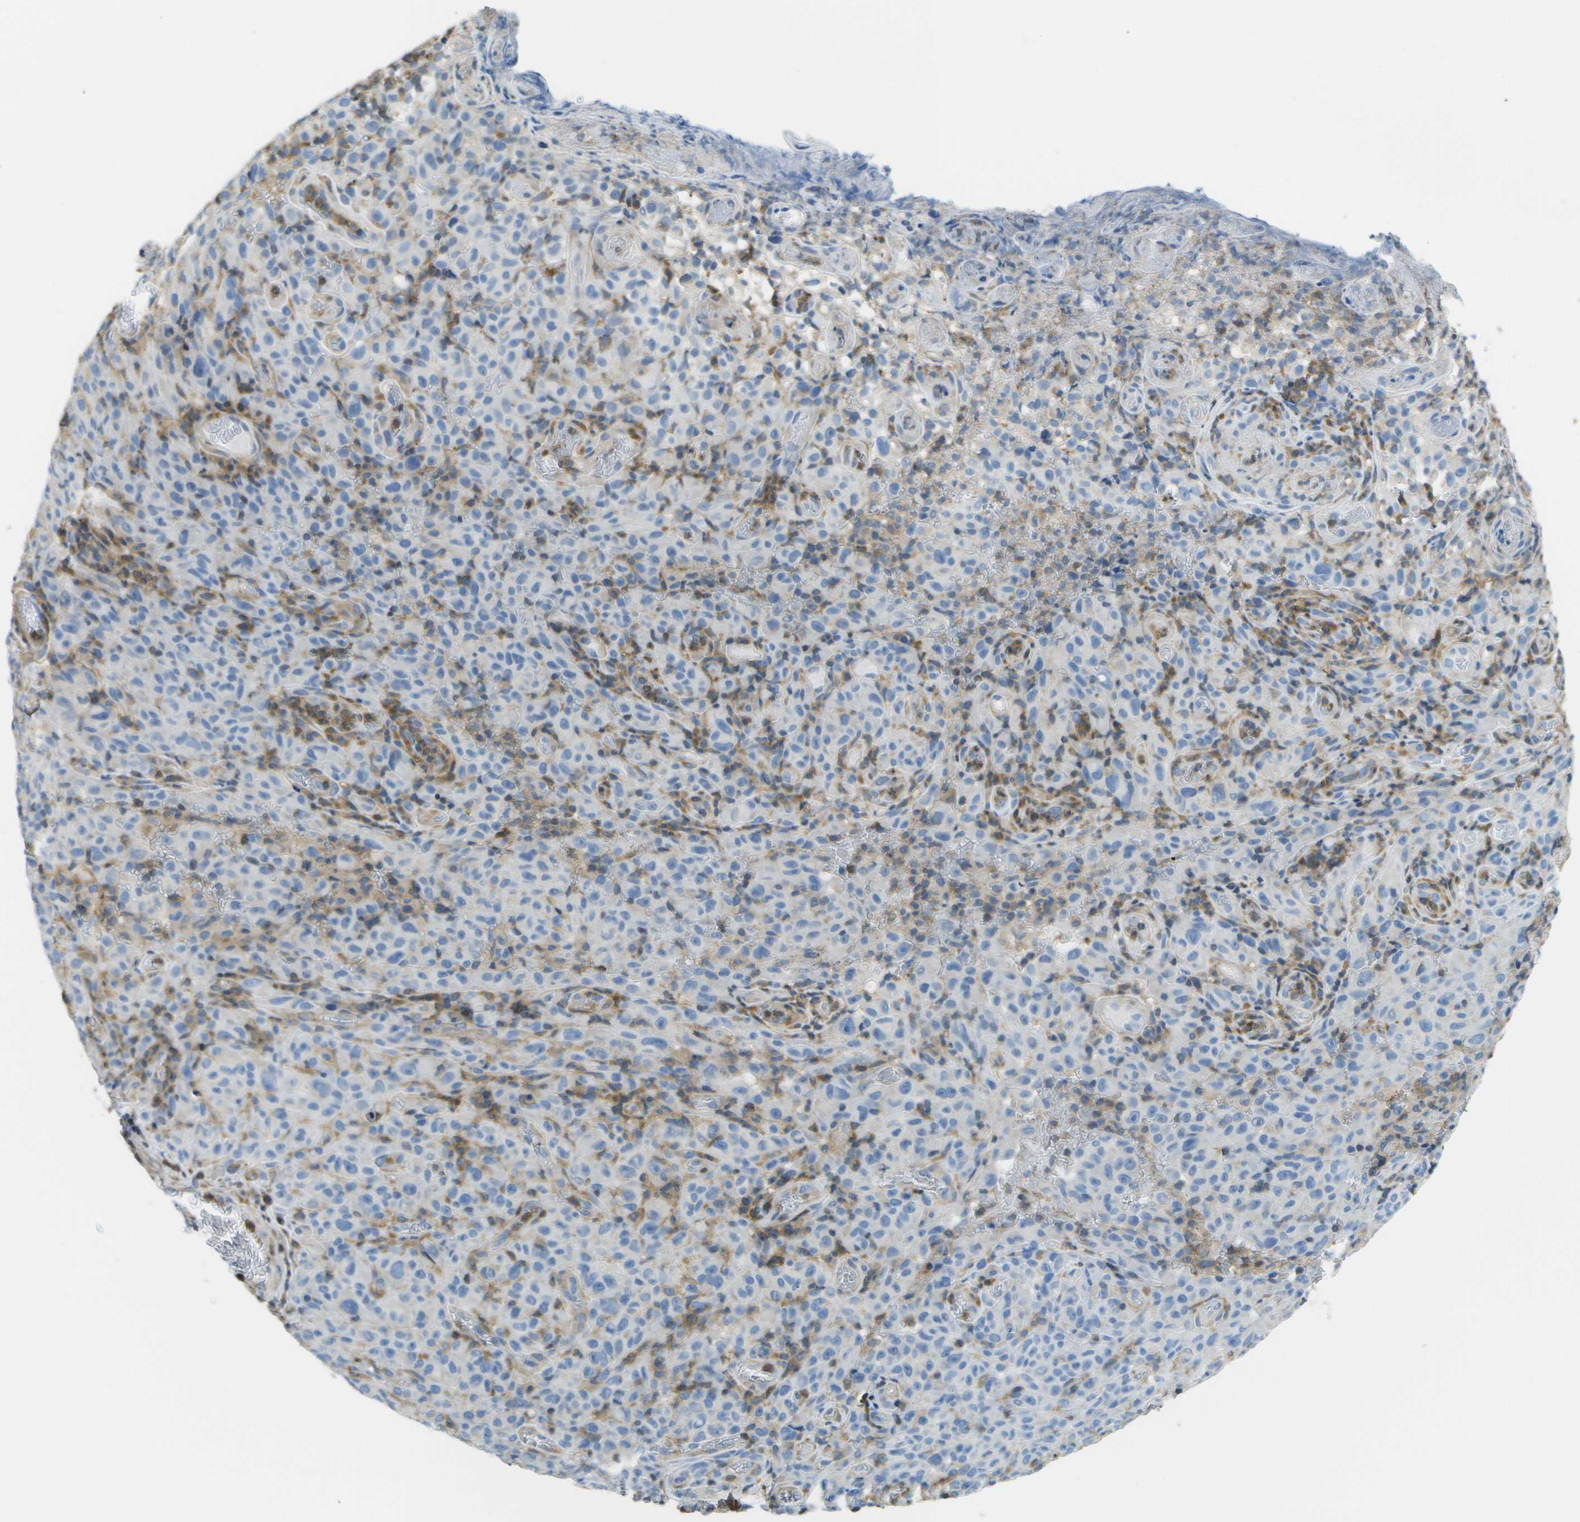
{"staining": {"intensity": "negative", "quantity": "none", "location": "none"}, "tissue": "melanoma", "cell_type": "Tumor cells", "image_type": "cancer", "snomed": [{"axis": "morphology", "description": "Malignant melanoma, NOS"}, {"axis": "topography", "description": "Skin"}], "caption": "Immunohistochemical staining of malignant melanoma shows no significant expression in tumor cells.", "gene": "RCSD1", "patient": {"sex": "female", "age": 82}}